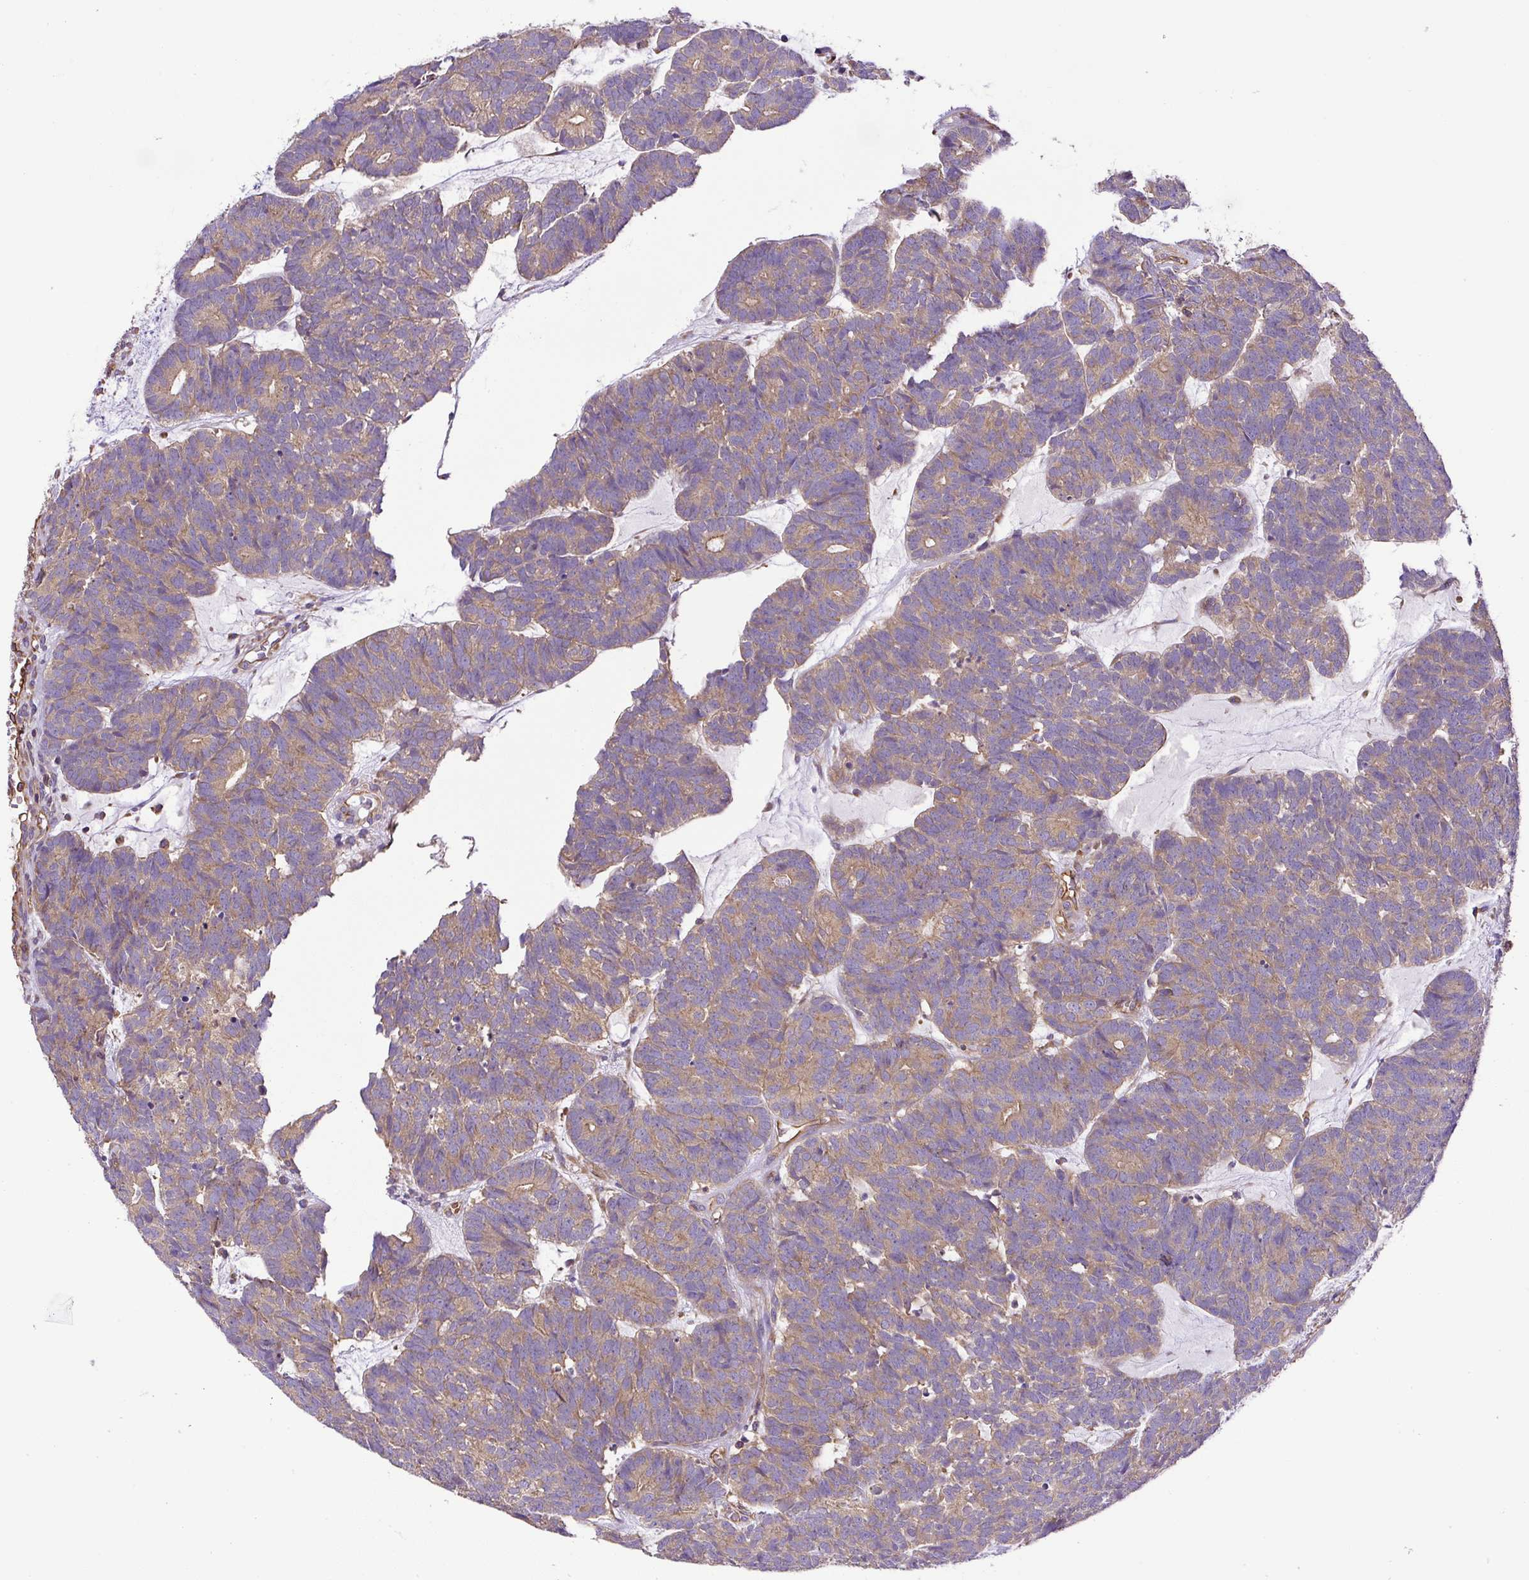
{"staining": {"intensity": "weak", "quantity": ">75%", "location": "cytoplasmic/membranous"}, "tissue": "head and neck cancer", "cell_type": "Tumor cells", "image_type": "cancer", "snomed": [{"axis": "morphology", "description": "Adenocarcinoma, NOS"}, {"axis": "topography", "description": "Head-Neck"}], "caption": "A high-resolution photomicrograph shows IHC staining of head and neck cancer (adenocarcinoma), which displays weak cytoplasmic/membranous positivity in about >75% of tumor cells.", "gene": "DCTN1", "patient": {"sex": "female", "age": 81}}